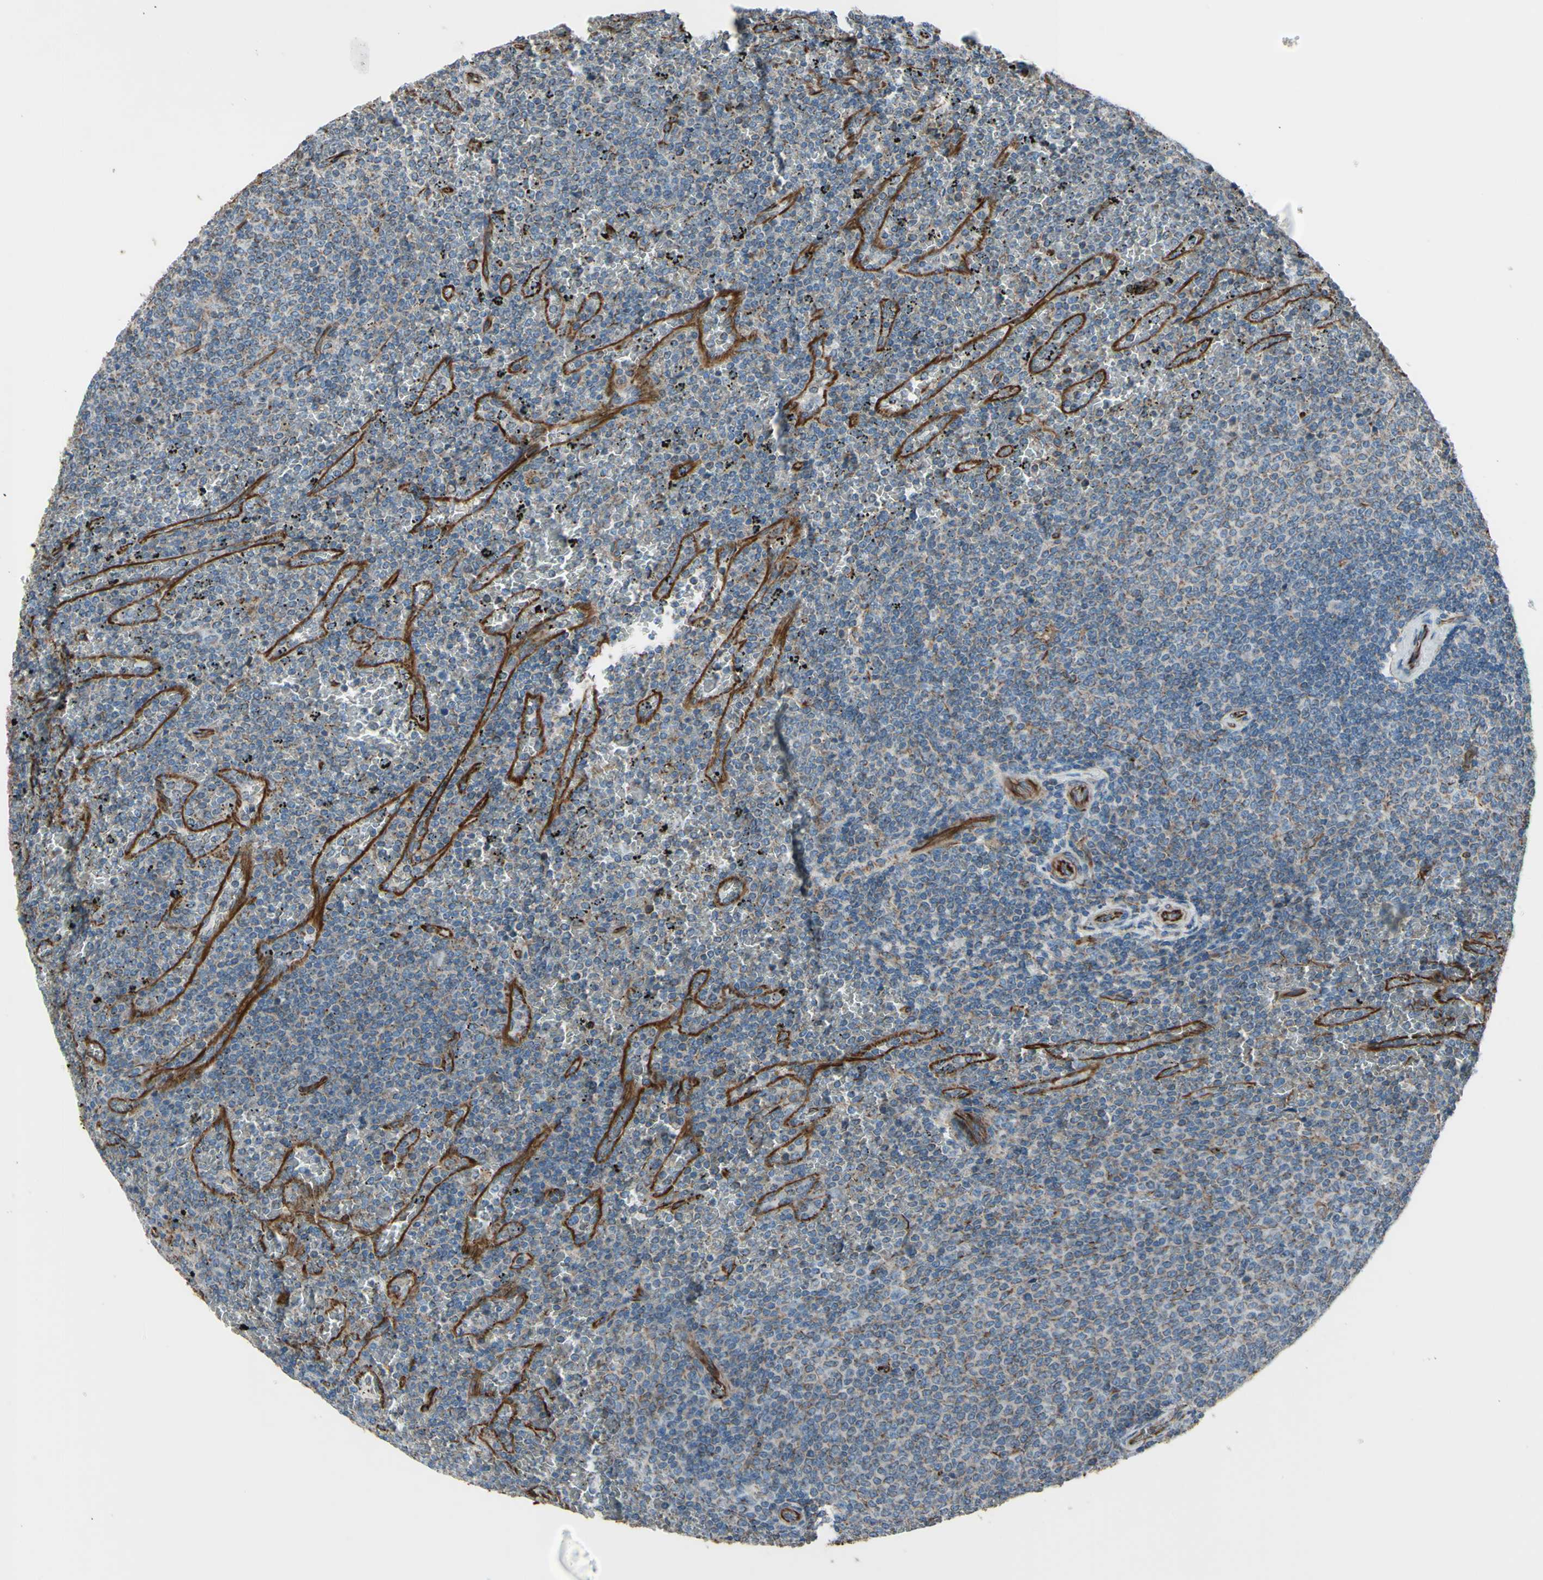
{"staining": {"intensity": "weak", "quantity": "25%-75%", "location": "cytoplasmic/membranous"}, "tissue": "lymphoma", "cell_type": "Tumor cells", "image_type": "cancer", "snomed": [{"axis": "morphology", "description": "Malignant lymphoma, non-Hodgkin's type, Low grade"}, {"axis": "topography", "description": "Spleen"}], "caption": "DAB immunohistochemical staining of lymphoma reveals weak cytoplasmic/membranous protein staining in about 25%-75% of tumor cells.", "gene": "EMC7", "patient": {"sex": "female", "age": 77}}